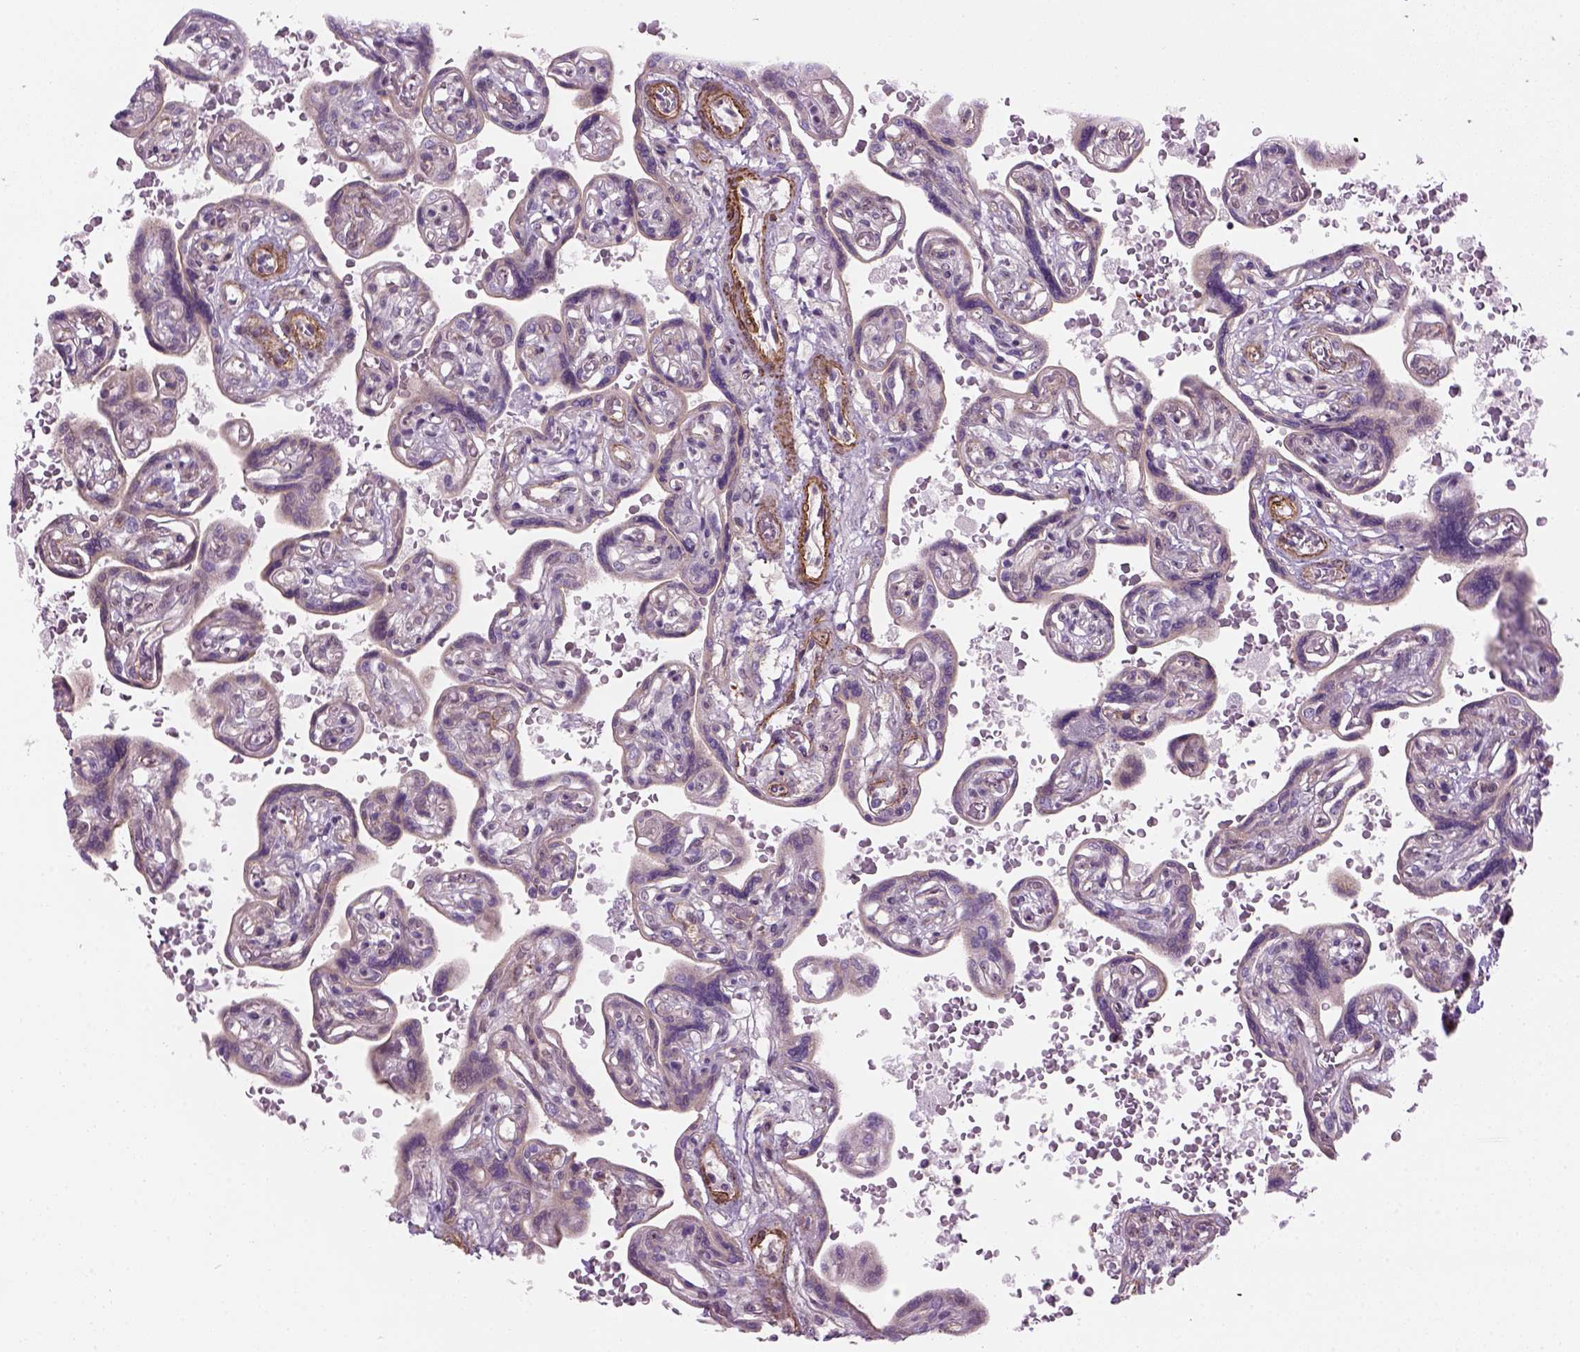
{"staining": {"intensity": "moderate", "quantity": ">75%", "location": "nuclear"}, "tissue": "placenta", "cell_type": "Decidual cells", "image_type": "normal", "snomed": [{"axis": "morphology", "description": "Normal tissue, NOS"}, {"axis": "topography", "description": "Placenta"}], "caption": "High-power microscopy captured an immunohistochemistry (IHC) photomicrograph of unremarkable placenta, revealing moderate nuclear positivity in approximately >75% of decidual cells.", "gene": "RRS1", "patient": {"sex": "female", "age": 32}}